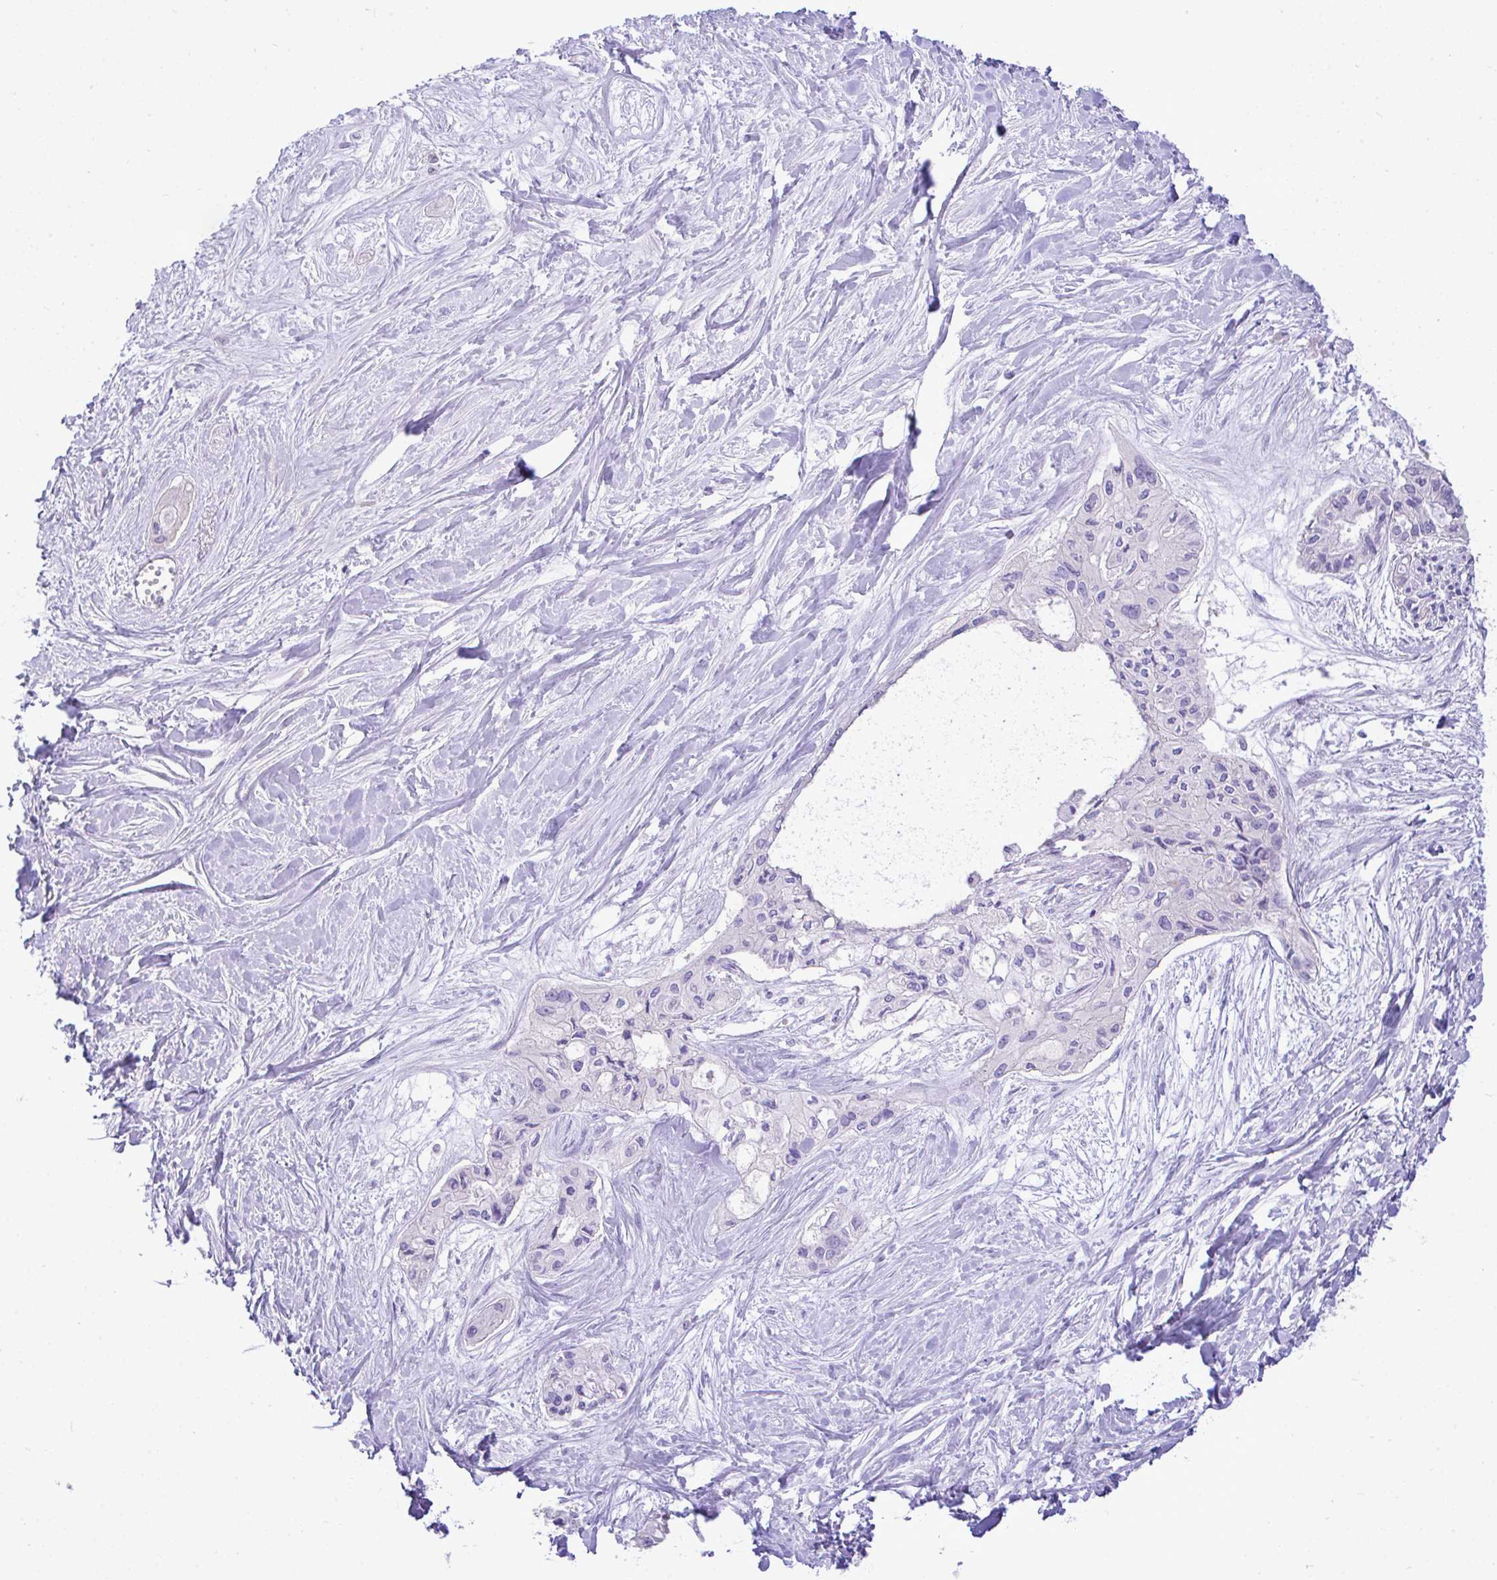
{"staining": {"intensity": "negative", "quantity": "none", "location": "none"}, "tissue": "pancreatic cancer", "cell_type": "Tumor cells", "image_type": "cancer", "snomed": [{"axis": "morphology", "description": "Adenocarcinoma, NOS"}, {"axis": "topography", "description": "Pancreas"}], "caption": "This is an immunohistochemistry histopathology image of human adenocarcinoma (pancreatic). There is no positivity in tumor cells.", "gene": "EEF1A2", "patient": {"sex": "female", "age": 50}}